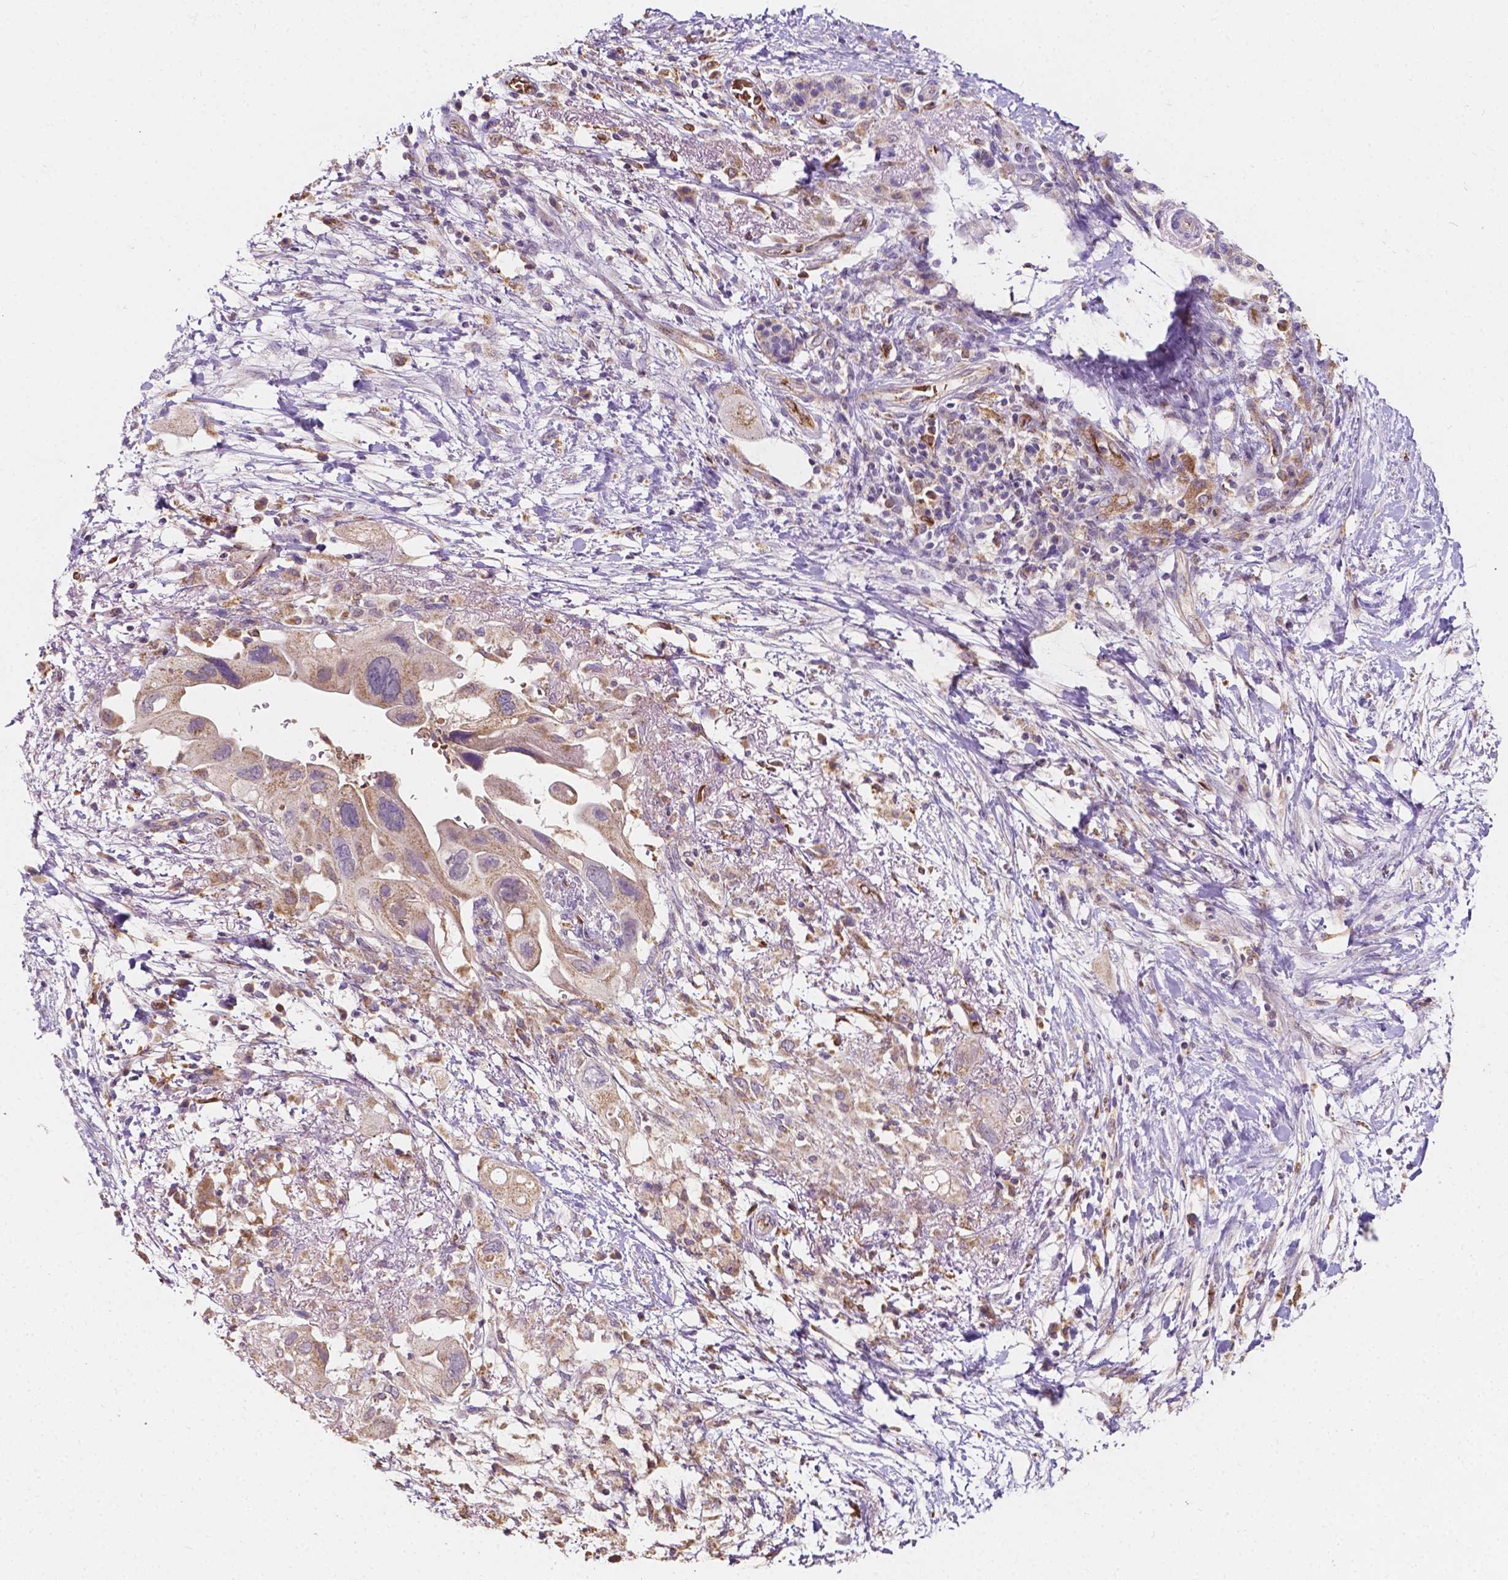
{"staining": {"intensity": "weak", "quantity": ">75%", "location": "cytoplasmic/membranous"}, "tissue": "pancreatic cancer", "cell_type": "Tumor cells", "image_type": "cancer", "snomed": [{"axis": "morphology", "description": "Adenocarcinoma, NOS"}, {"axis": "topography", "description": "Pancreas"}], "caption": "Pancreatic cancer (adenocarcinoma) tissue displays weak cytoplasmic/membranous staining in about >75% of tumor cells", "gene": "SLC22A4", "patient": {"sex": "female", "age": 72}}